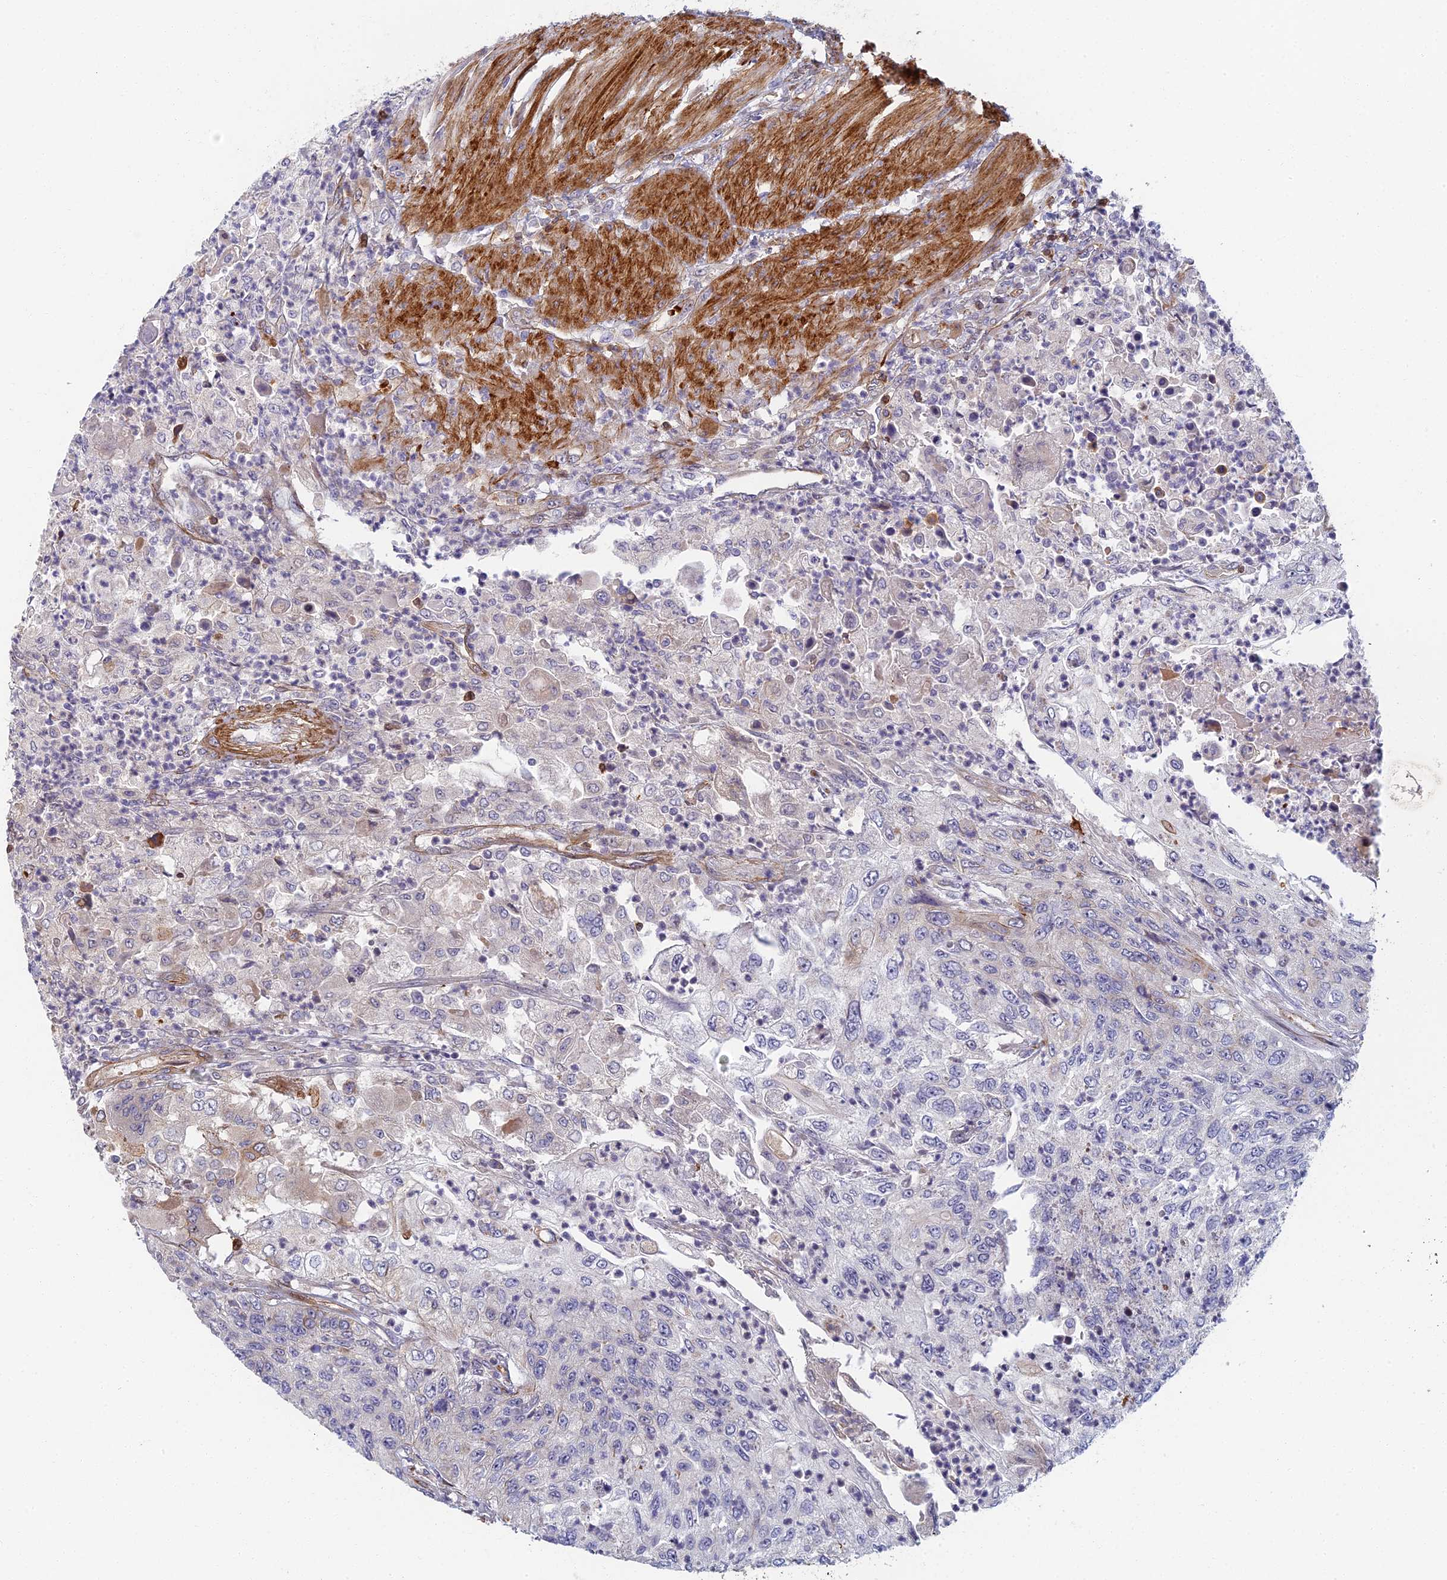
{"staining": {"intensity": "negative", "quantity": "none", "location": "none"}, "tissue": "urothelial cancer", "cell_type": "Tumor cells", "image_type": "cancer", "snomed": [{"axis": "morphology", "description": "Urothelial carcinoma, High grade"}, {"axis": "topography", "description": "Urinary bladder"}], "caption": "High power microscopy image of an immunohistochemistry histopathology image of urothelial cancer, revealing no significant expression in tumor cells.", "gene": "ABCB10", "patient": {"sex": "female", "age": 60}}